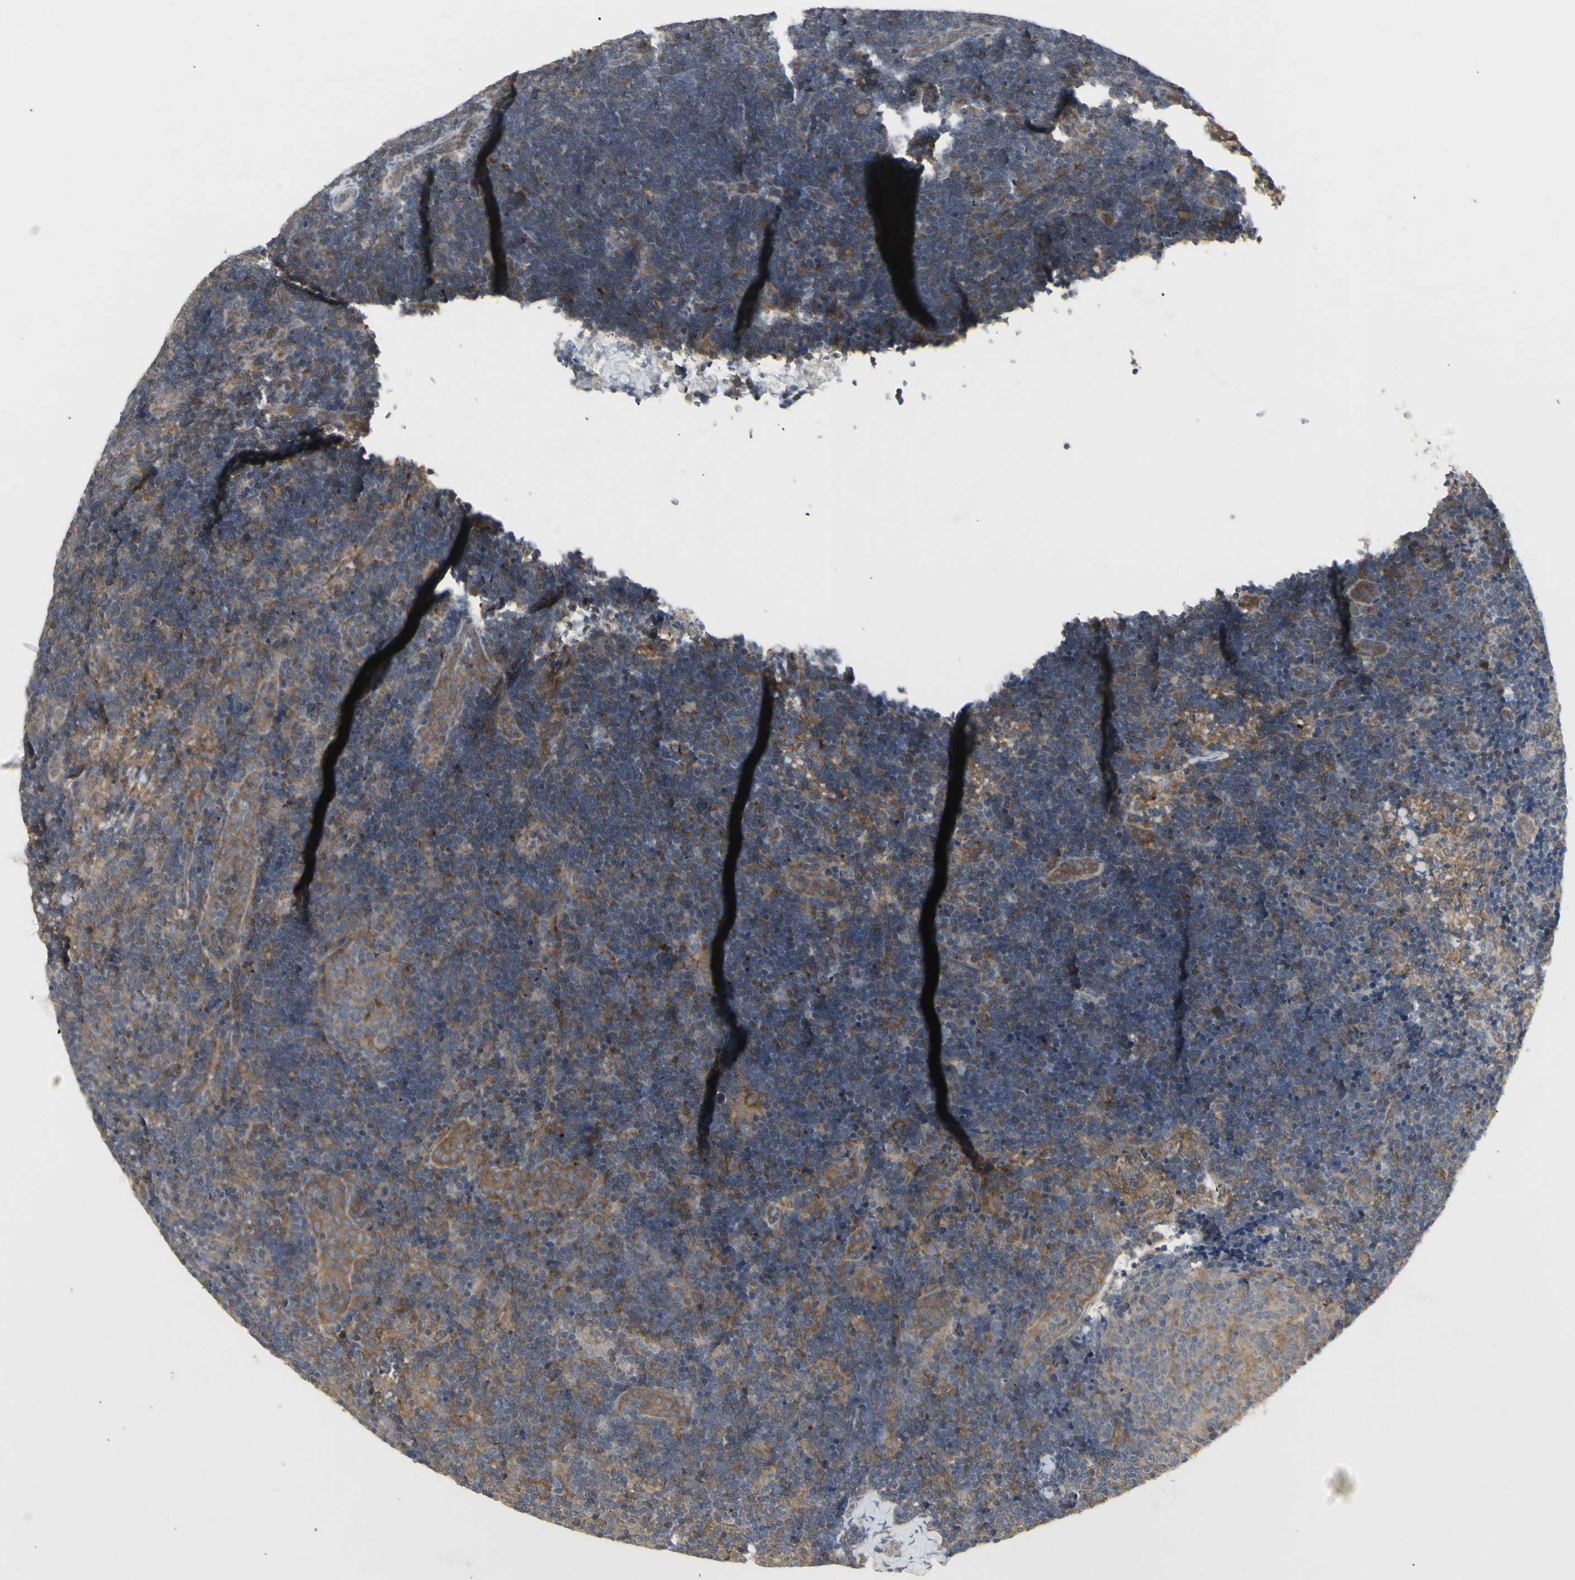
{"staining": {"intensity": "moderate", "quantity": "<25%", "location": "cytoplasmic/membranous"}, "tissue": "lymph node", "cell_type": "Germinal center cells", "image_type": "normal", "snomed": [{"axis": "morphology", "description": "Normal tissue, NOS"}, {"axis": "topography", "description": "Lymph node"}], "caption": "A low amount of moderate cytoplasmic/membranous expression is identified in about <25% of germinal center cells in unremarkable lymph node.", "gene": "CHURC1", "patient": {"sex": "female", "age": 14}}